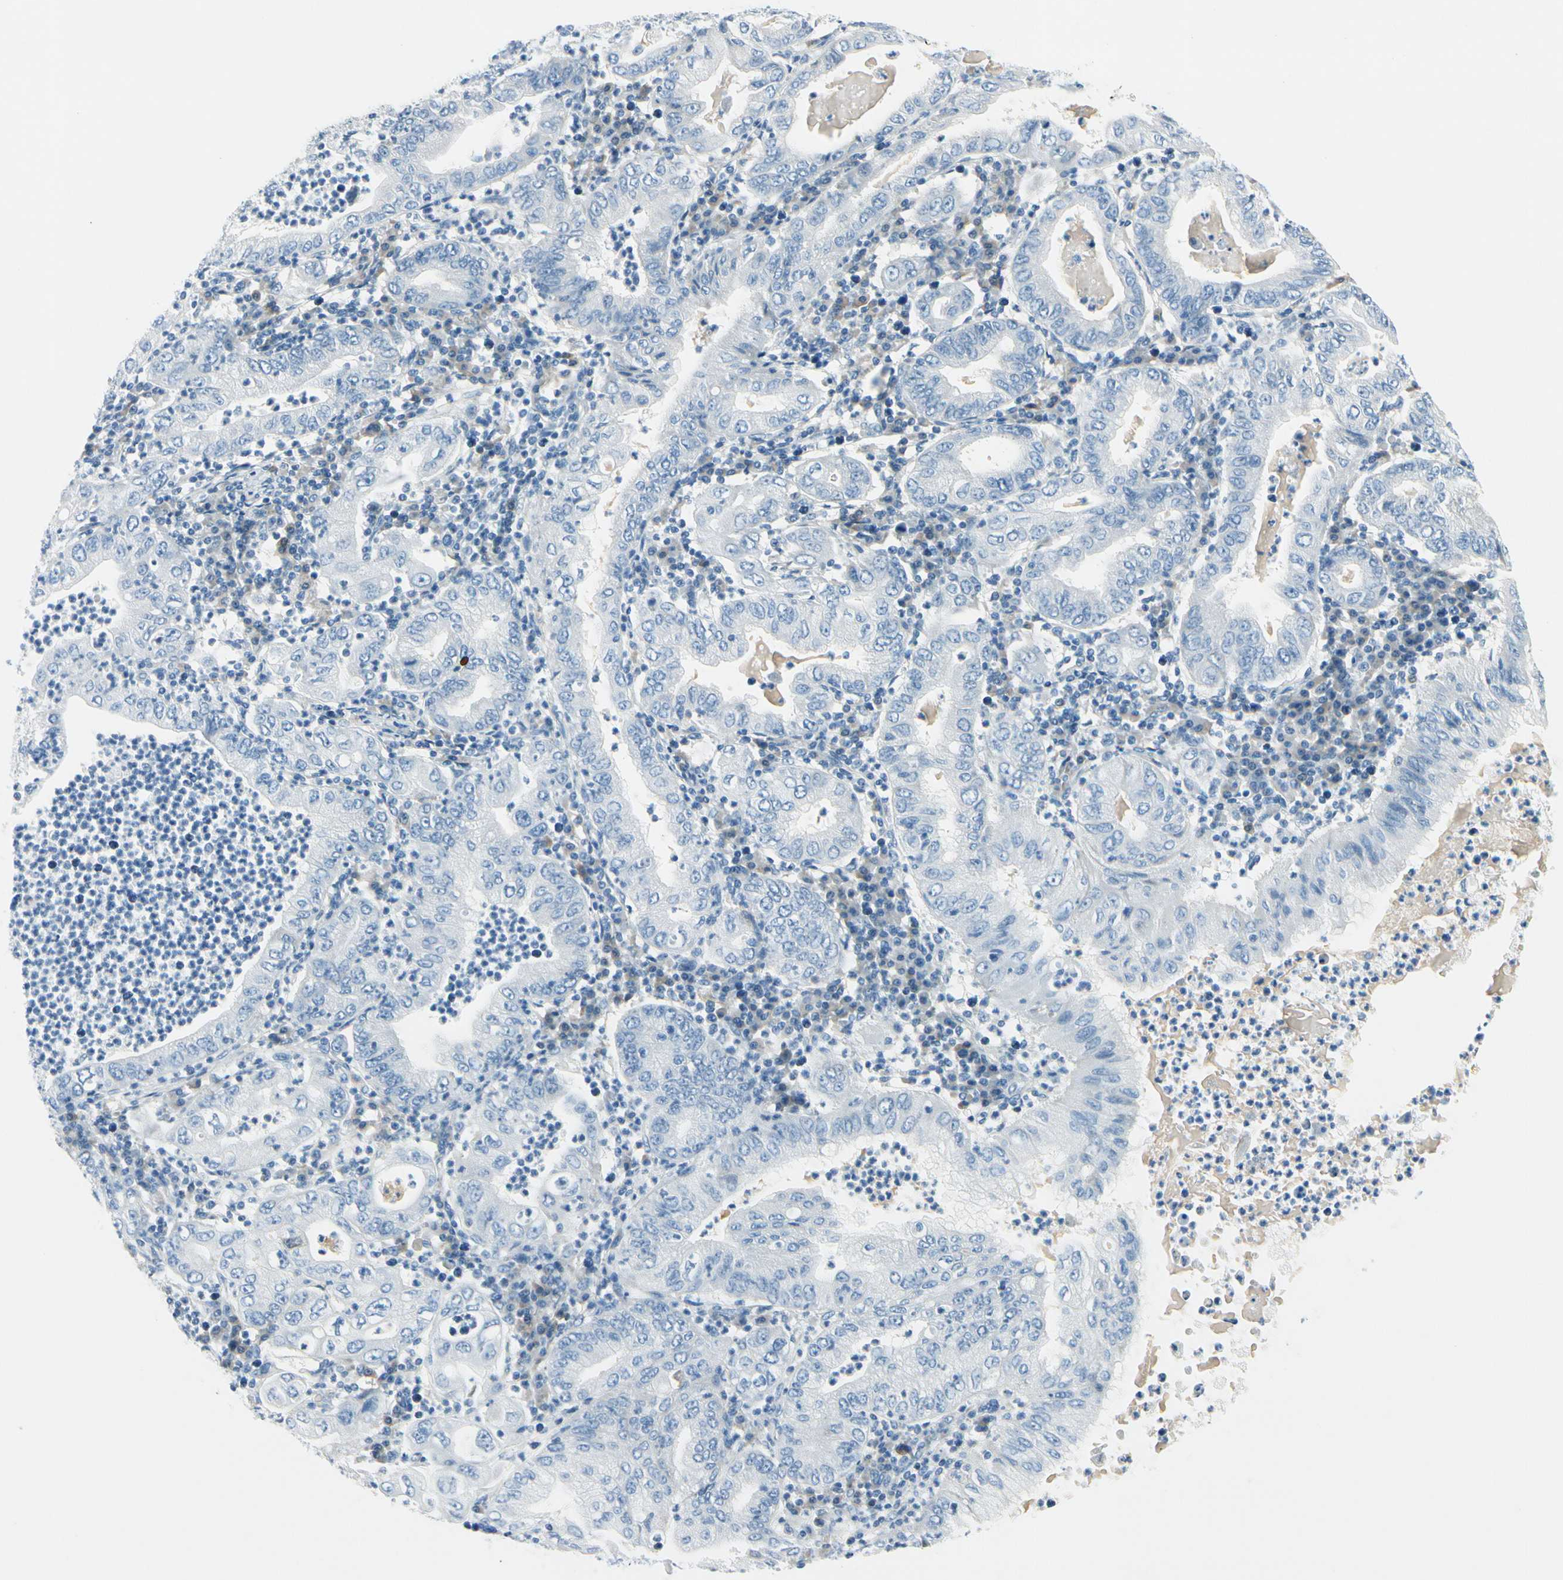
{"staining": {"intensity": "negative", "quantity": "none", "location": "none"}, "tissue": "stomach cancer", "cell_type": "Tumor cells", "image_type": "cancer", "snomed": [{"axis": "morphology", "description": "Normal tissue, NOS"}, {"axis": "morphology", "description": "Adenocarcinoma, NOS"}, {"axis": "topography", "description": "Esophagus"}, {"axis": "topography", "description": "Stomach, upper"}, {"axis": "topography", "description": "Peripheral nerve tissue"}], "caption": "High magnification brightfield microscopy of adenocarcinoma (stomach) stained with DAB (3,3'-diaminobenzidine) (brown) and counterstained with hematoxylin (blue): tumor cells show no significant expression. Nuclei are stained in blue.", "gene": "PEBP1", "patient": {"sex": "male", "age": 62}}